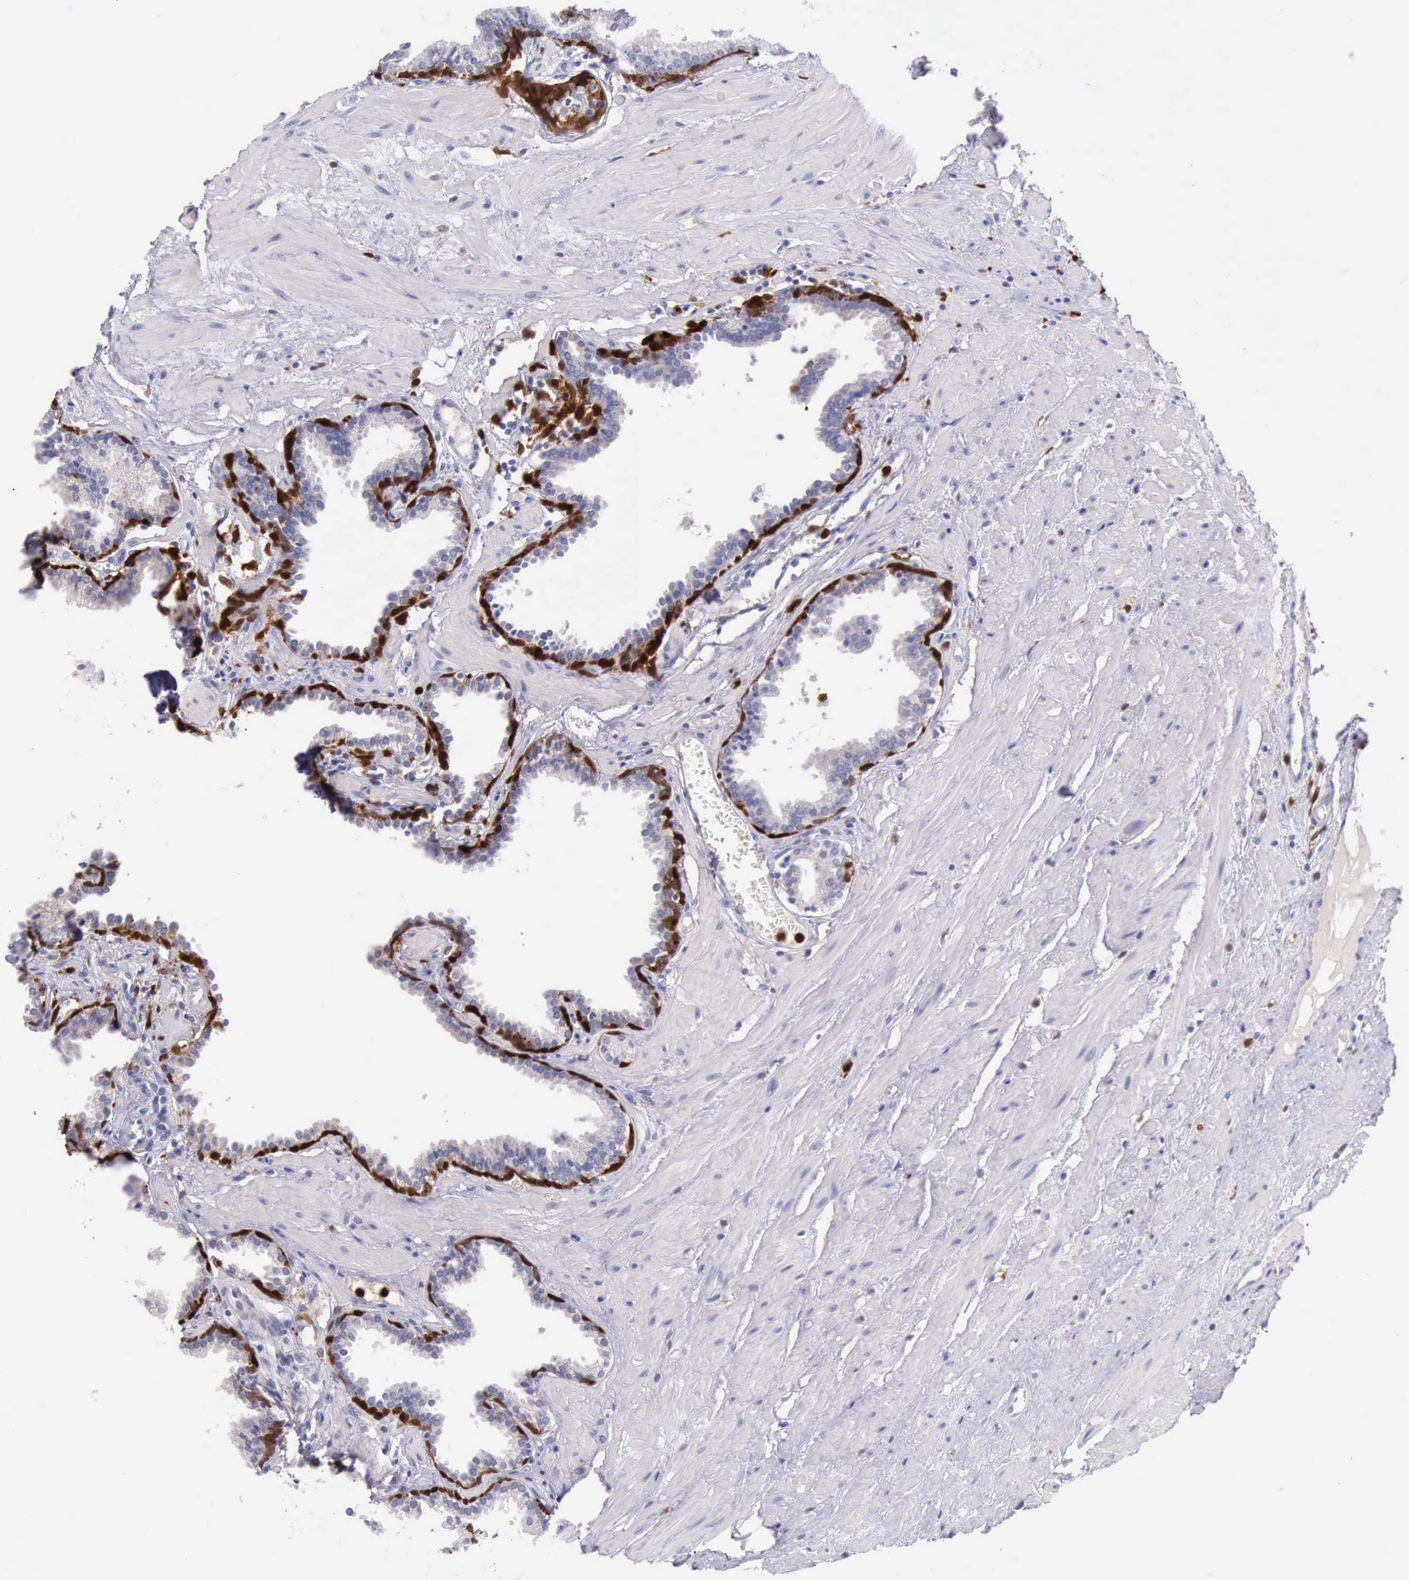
{"staining": {"intensity": "strong", "quantity": "25%-75%", "location": "cytoplasmic/membranous"}, "tissue": "prostate", "cell_type": "Glandular cells", "image_type": "normal", "snomed": [{"axis": "morphology", "description": "Normal tissue, NOS"}, {"axis": "topography", "description": "Prostate"}], "caption": "Immunohistochemistry (IHC) (DAB (3,3'-diaminobenzidine)) staining of normal human prostate demonstrates strong cytoplasmic/membranous protein positivity in about 25%-75% of glandular cells.", "gene": "CSTA", "patient": {"sex": "male", "age": 64}}